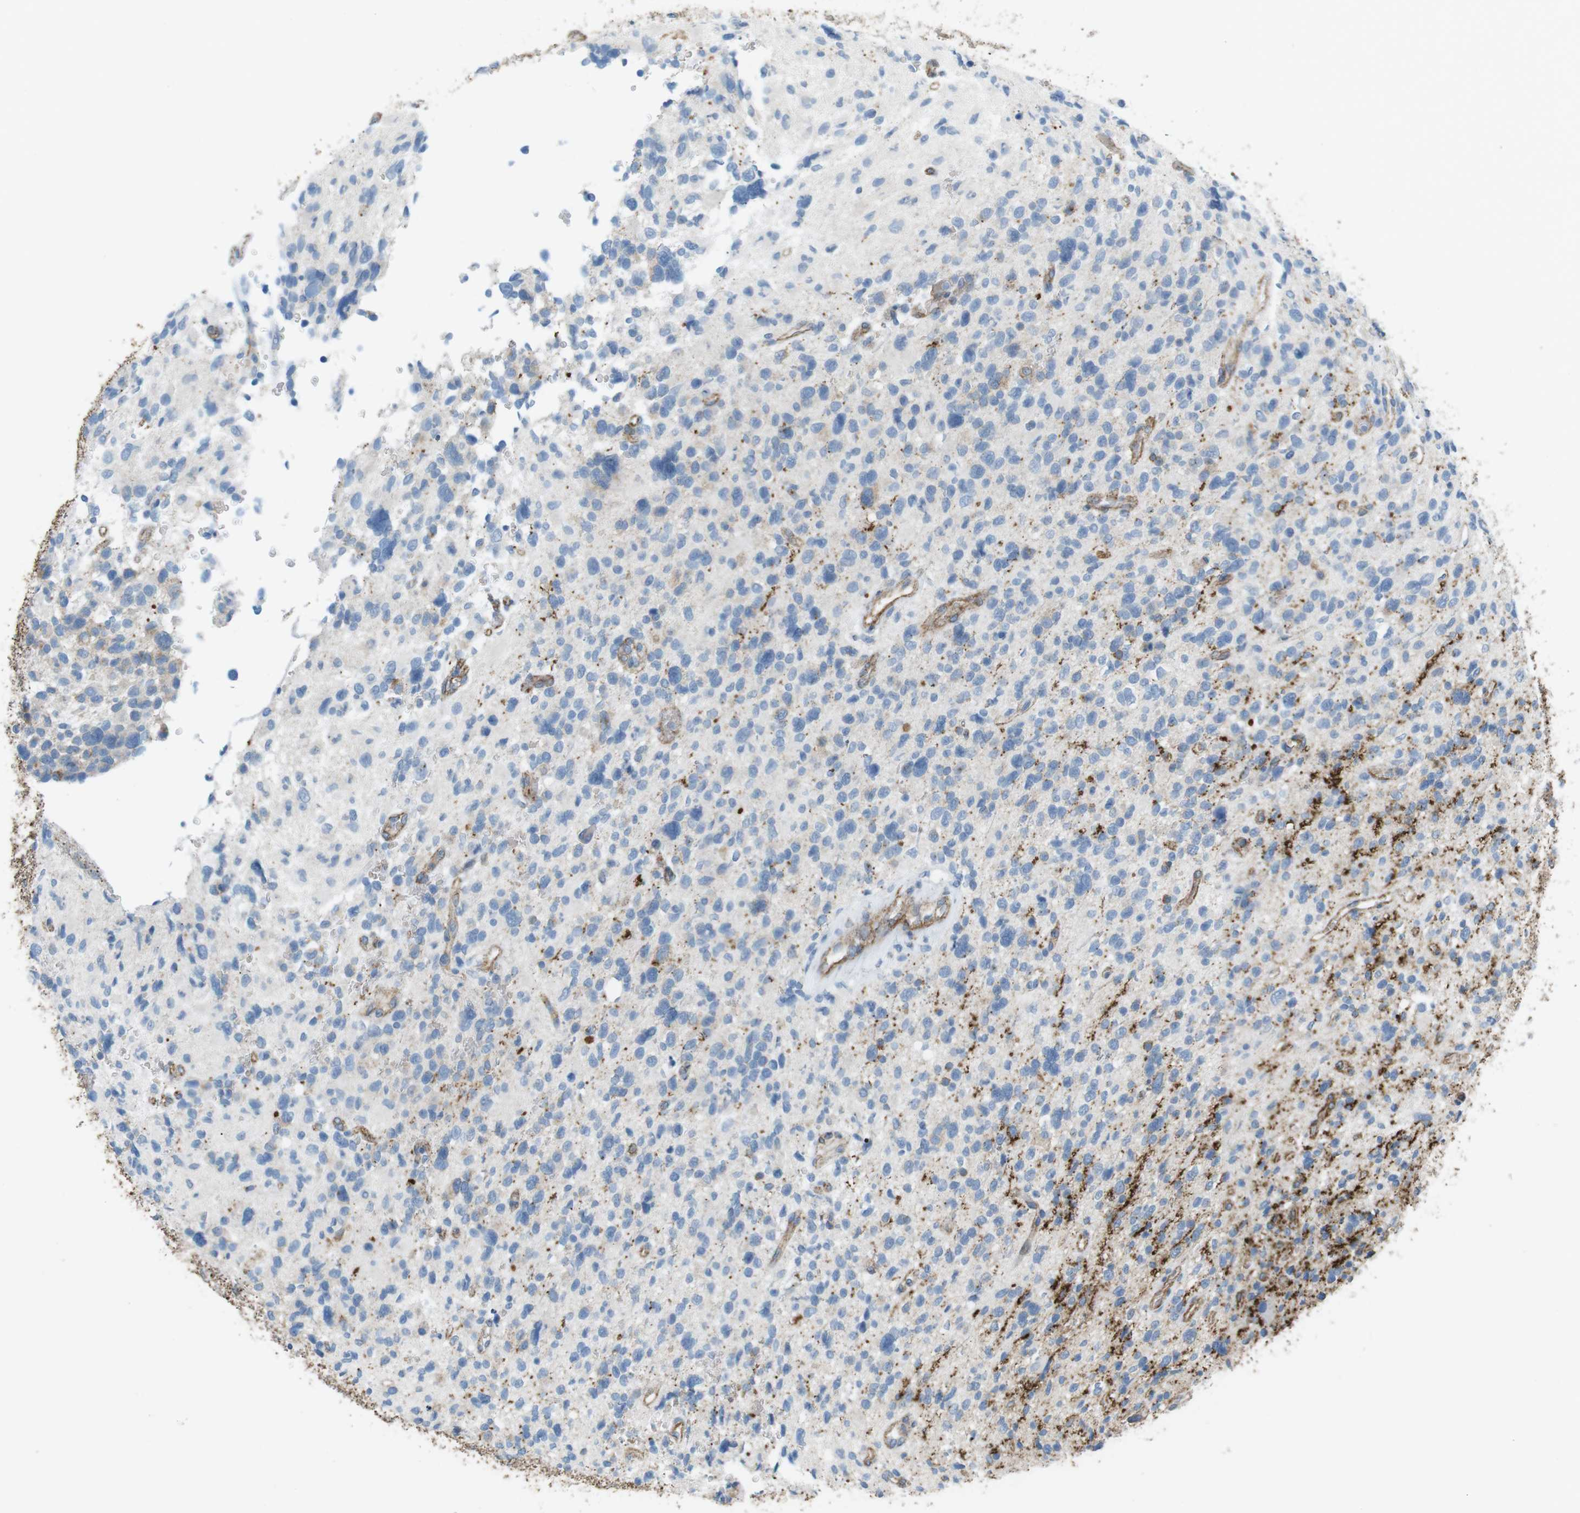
{"staining": {"intensity": "negative", "quantity": "none", "location": "none"}, "tissue": "glioma", "cell_type": "Tumor cells", "image_type": "cancer", "snomed": [{"axis": "morphology", "description": "Glioma, malignant, High grade"}, {"axis": "topography", "description": "Brain"}], "caption": "Human glioma stained for a protein using immunohistochemistry demonstrates no expression in tumor cells.", "gene": "VAMP1", "patient": {"sex": "male", "age": 48}}